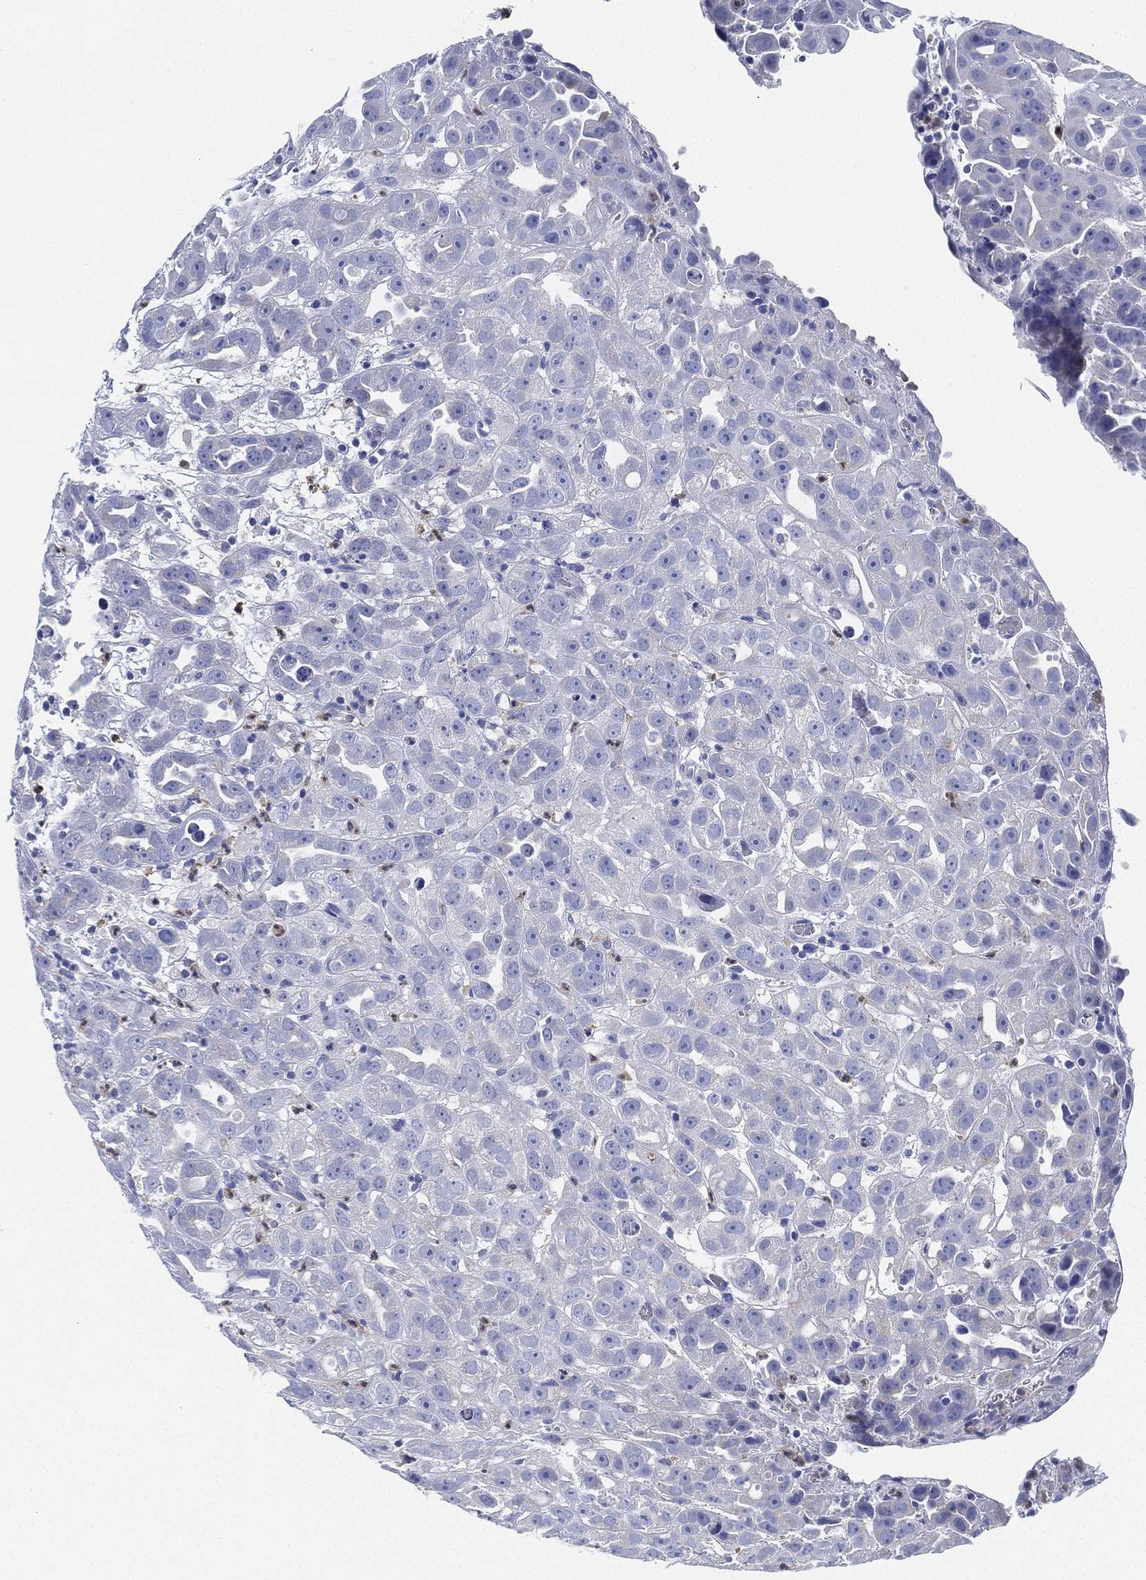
{"staining": {"intensity": "negative", "quantity": "none", "location": "none"}, "tissue": "urothelial cancer", "cell_type": "Tumor cells", "image_type": "cancer", "snomed": [{"axis": "morphology", "description": "Urothelial carcinoma, High grade"}, {"axis": "topography", "description": "Urinary bladder"}], "caption": "Tumor cells are negative for brown protein staining in urothelial cancer.", "gene": "DEFB121", "patient": {"sex": "female", "age": 41}}